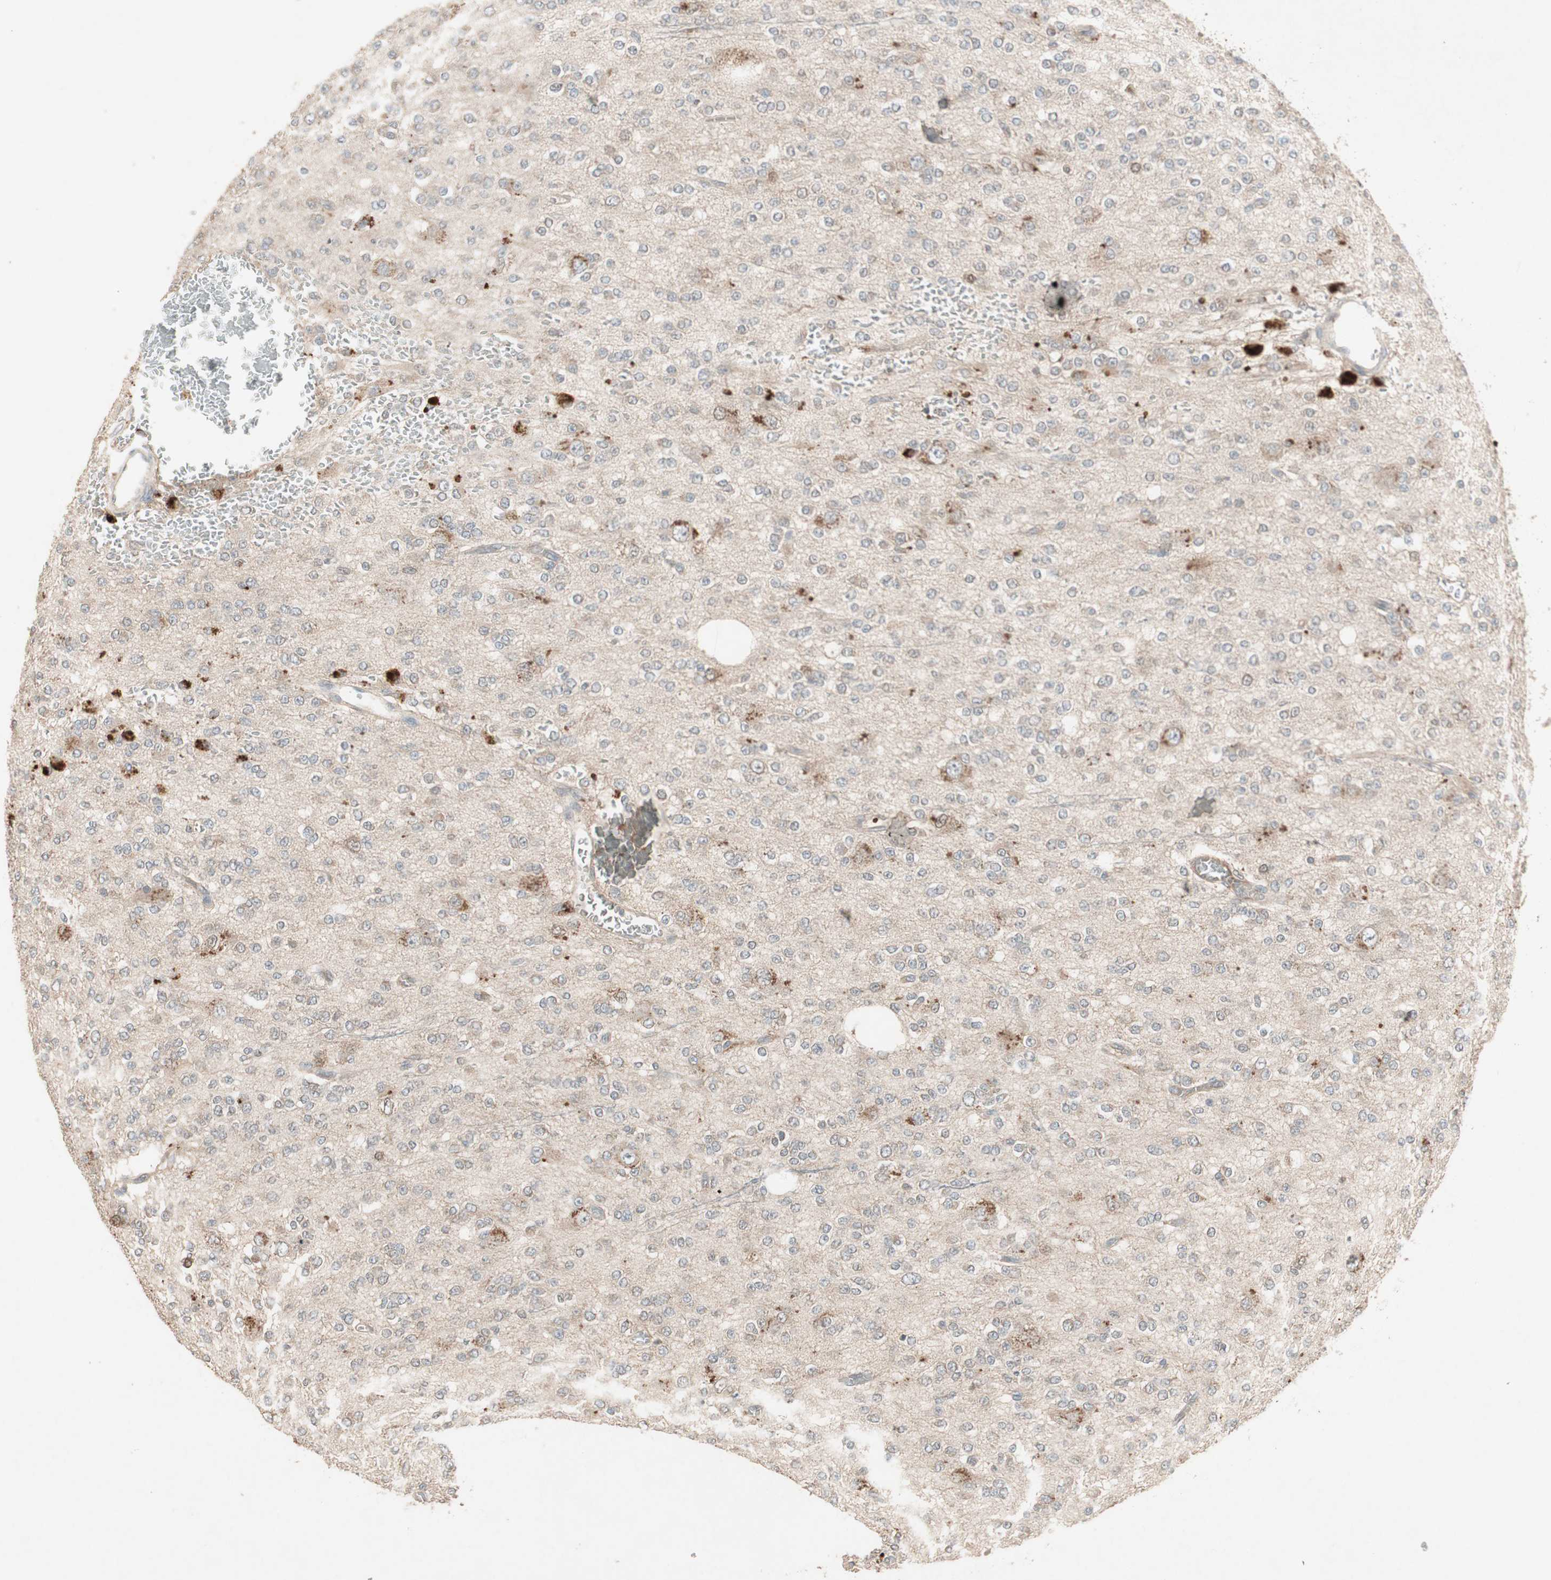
{"staining": {"intensity": "weak", "quantity": "<25%", "location": "cytoplasmic/membranous"}, "tissue": "glioma", "cell_type": "Tumor cells", "image_type": "cancer", "snomed": [{"axis": "morphology", "description": "Glioma, malignant, Low grade"}, {"axis": "topography", "description": "Brain"}], "caption": "A high-resolution image shows immunohistochemistry (IHC) staining of low-grade glioma (malignant), which exhibits no significant staining in tumor cells.", "gene": "JMJD7-PLA2G4B", "patient": {"sex": "male", "age": 38}}